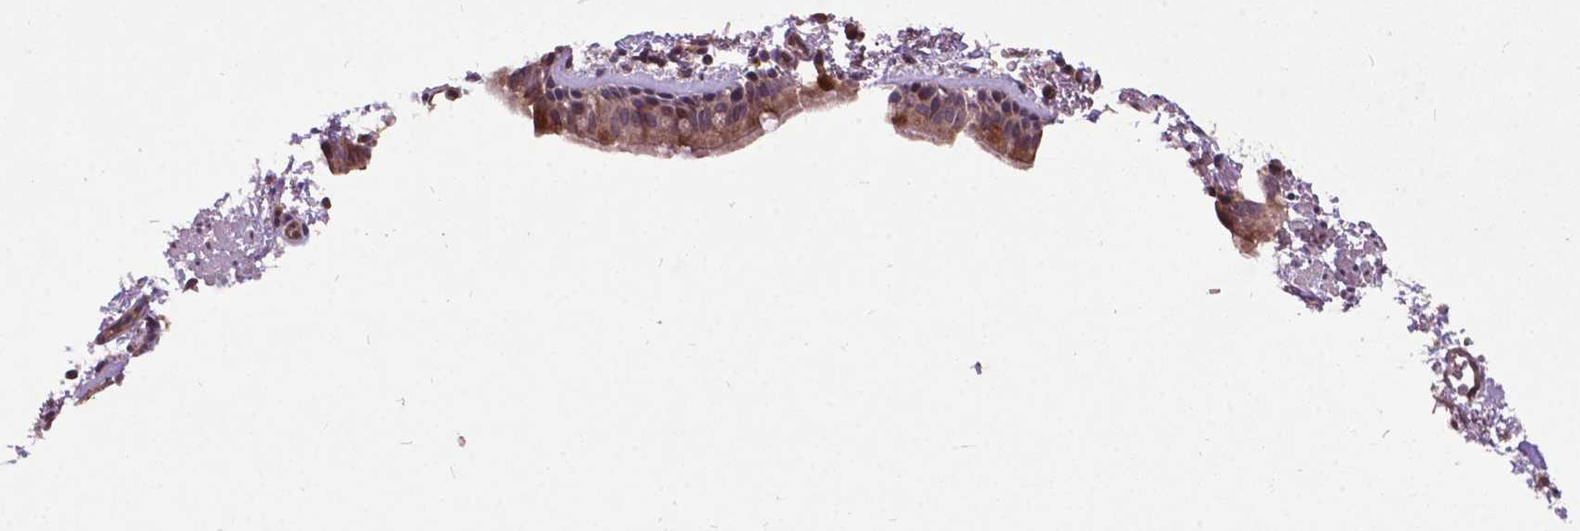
{"staining": {"intensity": "weak", "quantity": ">75%", "location": "cytoplasmic/membranous"}, "tissue": "bronchus", "cell_type": "Respiratory epithelial cells", "image_type": "normal", "snomed": [{"axis": "morphology", "description": "Normal tissue, NOS"}, {"axis": "topography", "description": "Lymph node"}, {"axis": "topography", "description": "Bronchus"}], "caption": "Immunohistochemical staining of normal human bronchus displays >75% levels of weak cytoplasmic/membranous protein staining in about >75% of respiratory epithelial cells.", "gene": "AP1S3", "patient": {"sex": "female", "age": 70}}